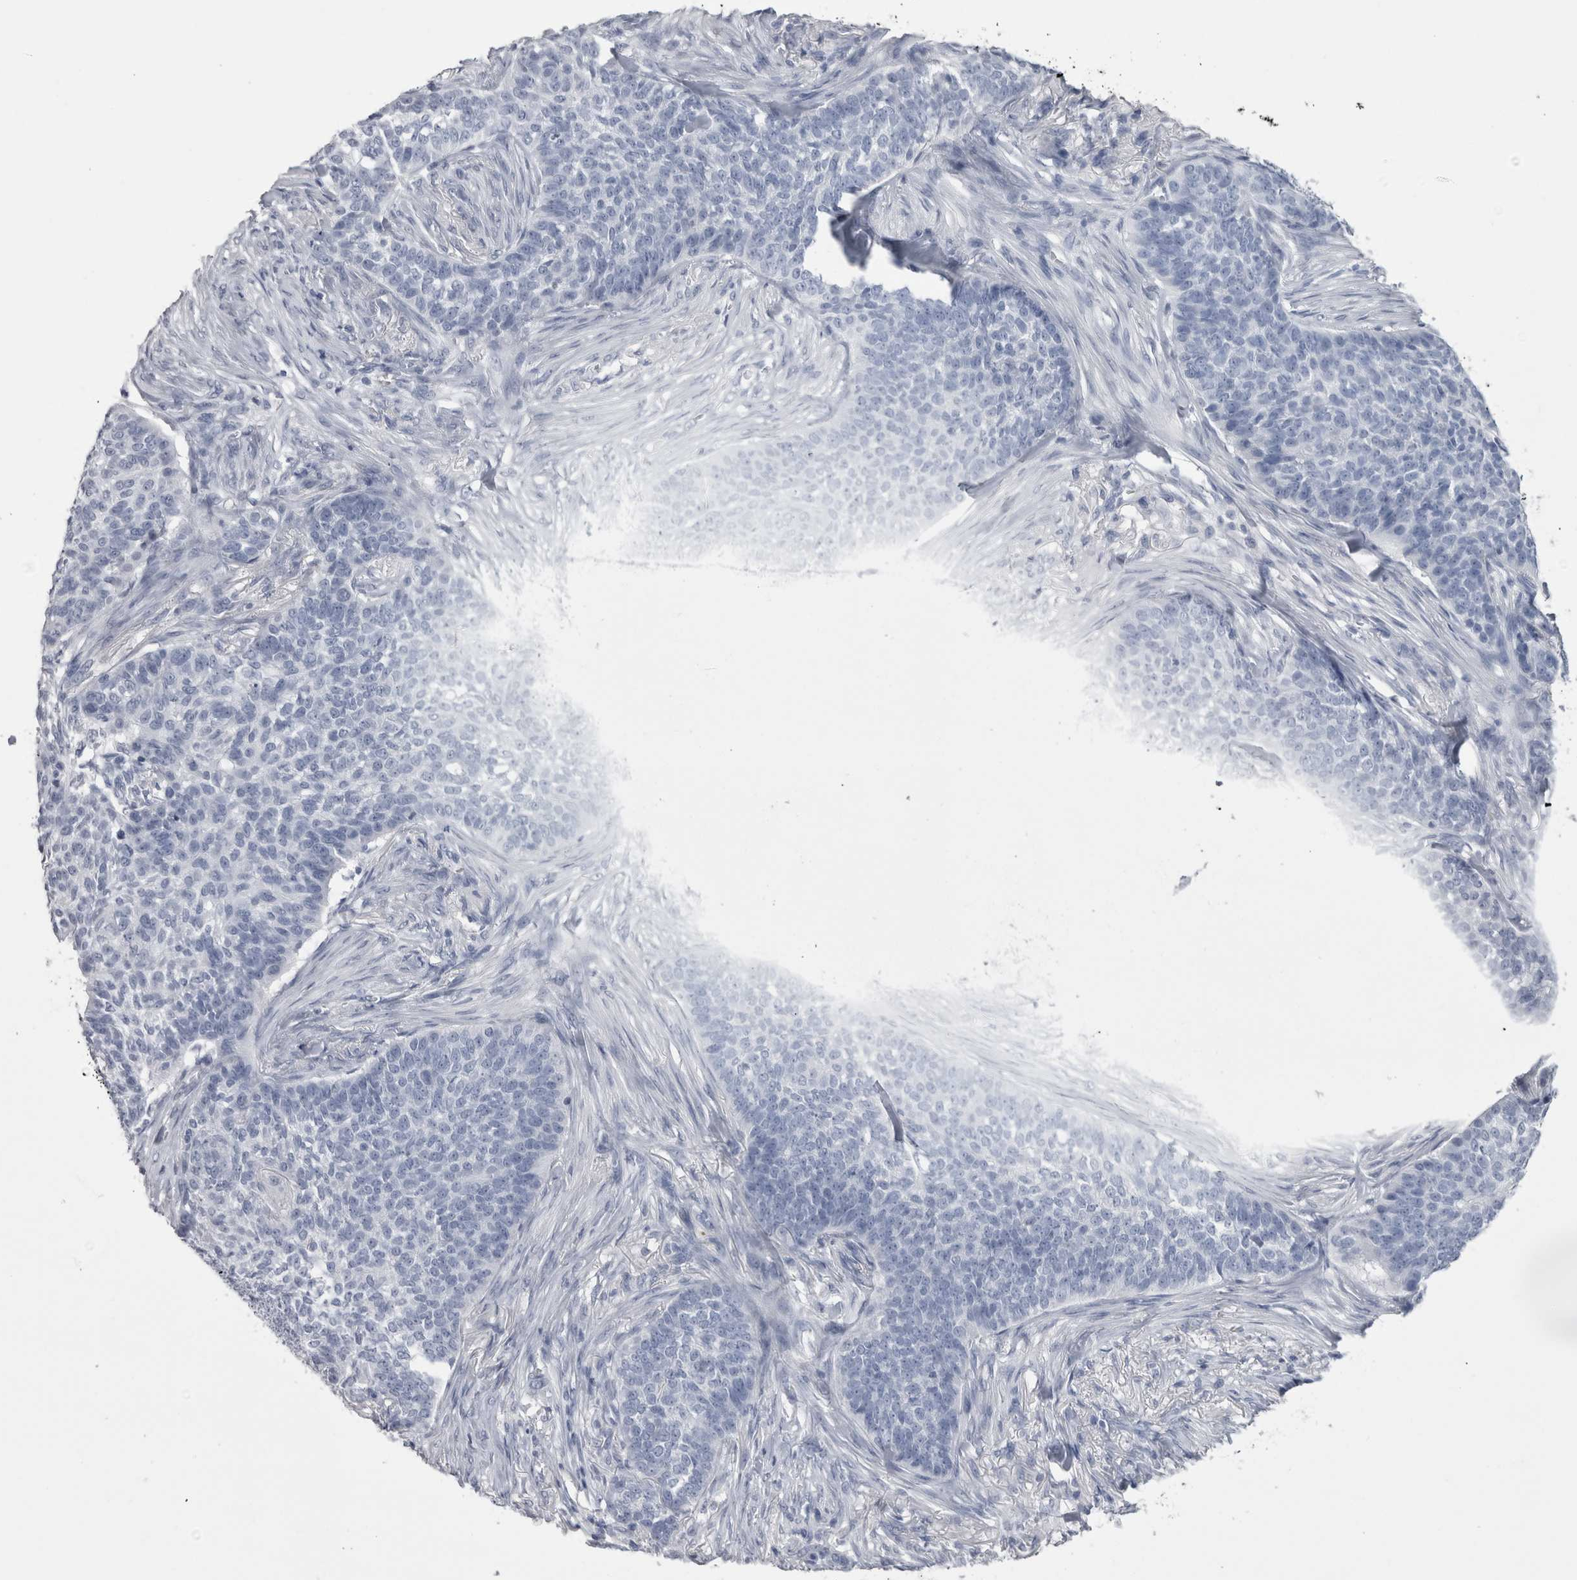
{"staining": {"intensity": "negative", "quantity": "none", "location": "none"}, "tissue": "skin cancer", "cell_type": "Tumor cells", "image_type": "cancer", "snomed": [{"axis": "morphology", "description": "Basal cell carcinoma"}, {"axis": "topography", "description": "Skin"}], "caption": "Immunohistochemistry micrograph of neoplastic tissue: human basal cell carcinoma (skin) stained with DAB (3,3'-diaminobenzidine) displays no significant protein positivity in tumor cells.", "gene": "PTH", "patient": {"sex": "male", "age": 85}}